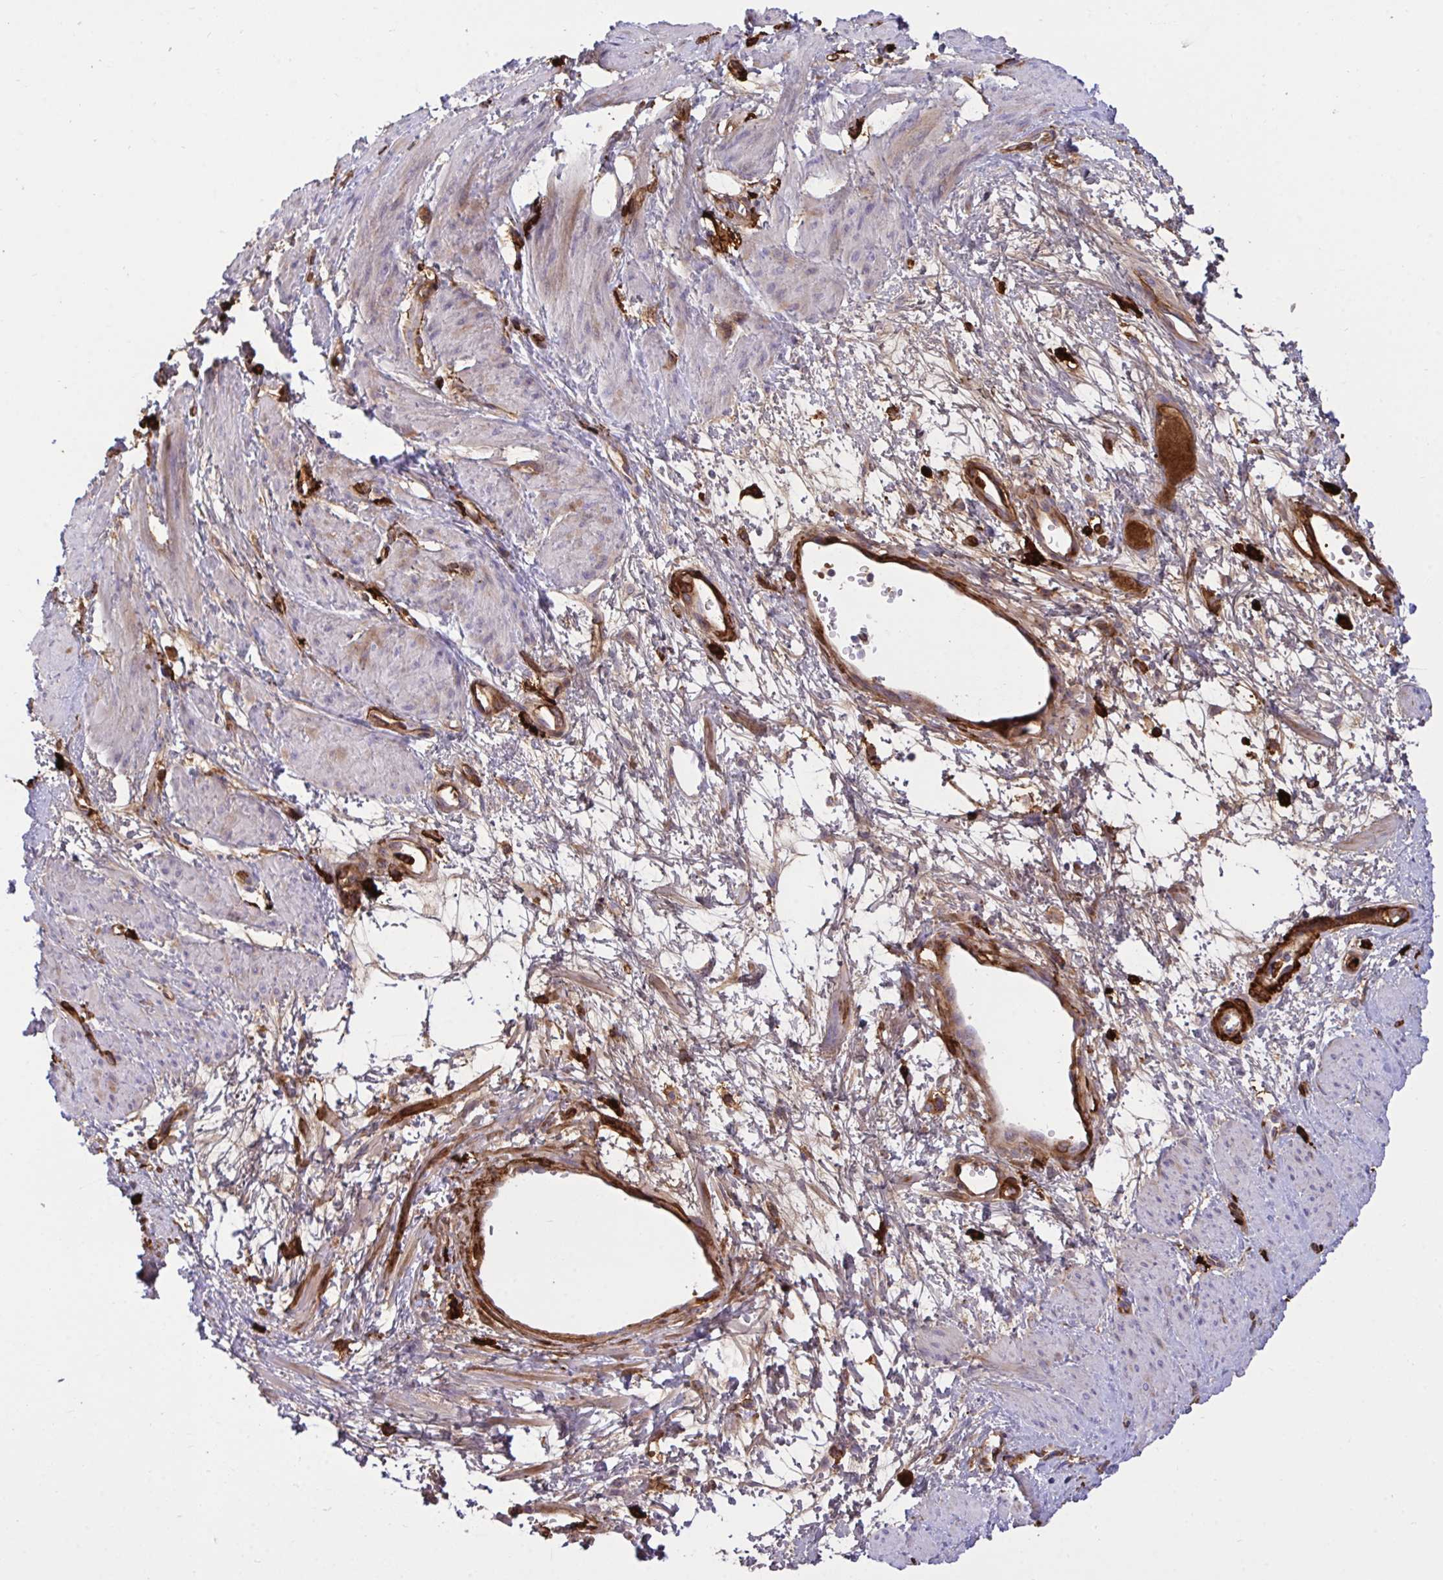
{"staining": {"intensity": "moderate", "quantity": "<25%", "location": "cytoplasmic/membranous"}, "tissue": "smooth muscle", "cell_type": "Smooth muscle cells", "image_type": "normal", "snomed": [{"axis": "morphology", "description": "Normal tissue, NOS"}, {"axis": "topography", "description": "Smooth muscle"}, {"axis": "topography", "description": "Uterus"}], "caption": "Protein staining of benign smooth muscle exhibits moderate cytoplasmic/membranous staining in about <25% of smooth muscle cells.", "gene": "F2", "patient": {"sex": "female", "age": 39}}